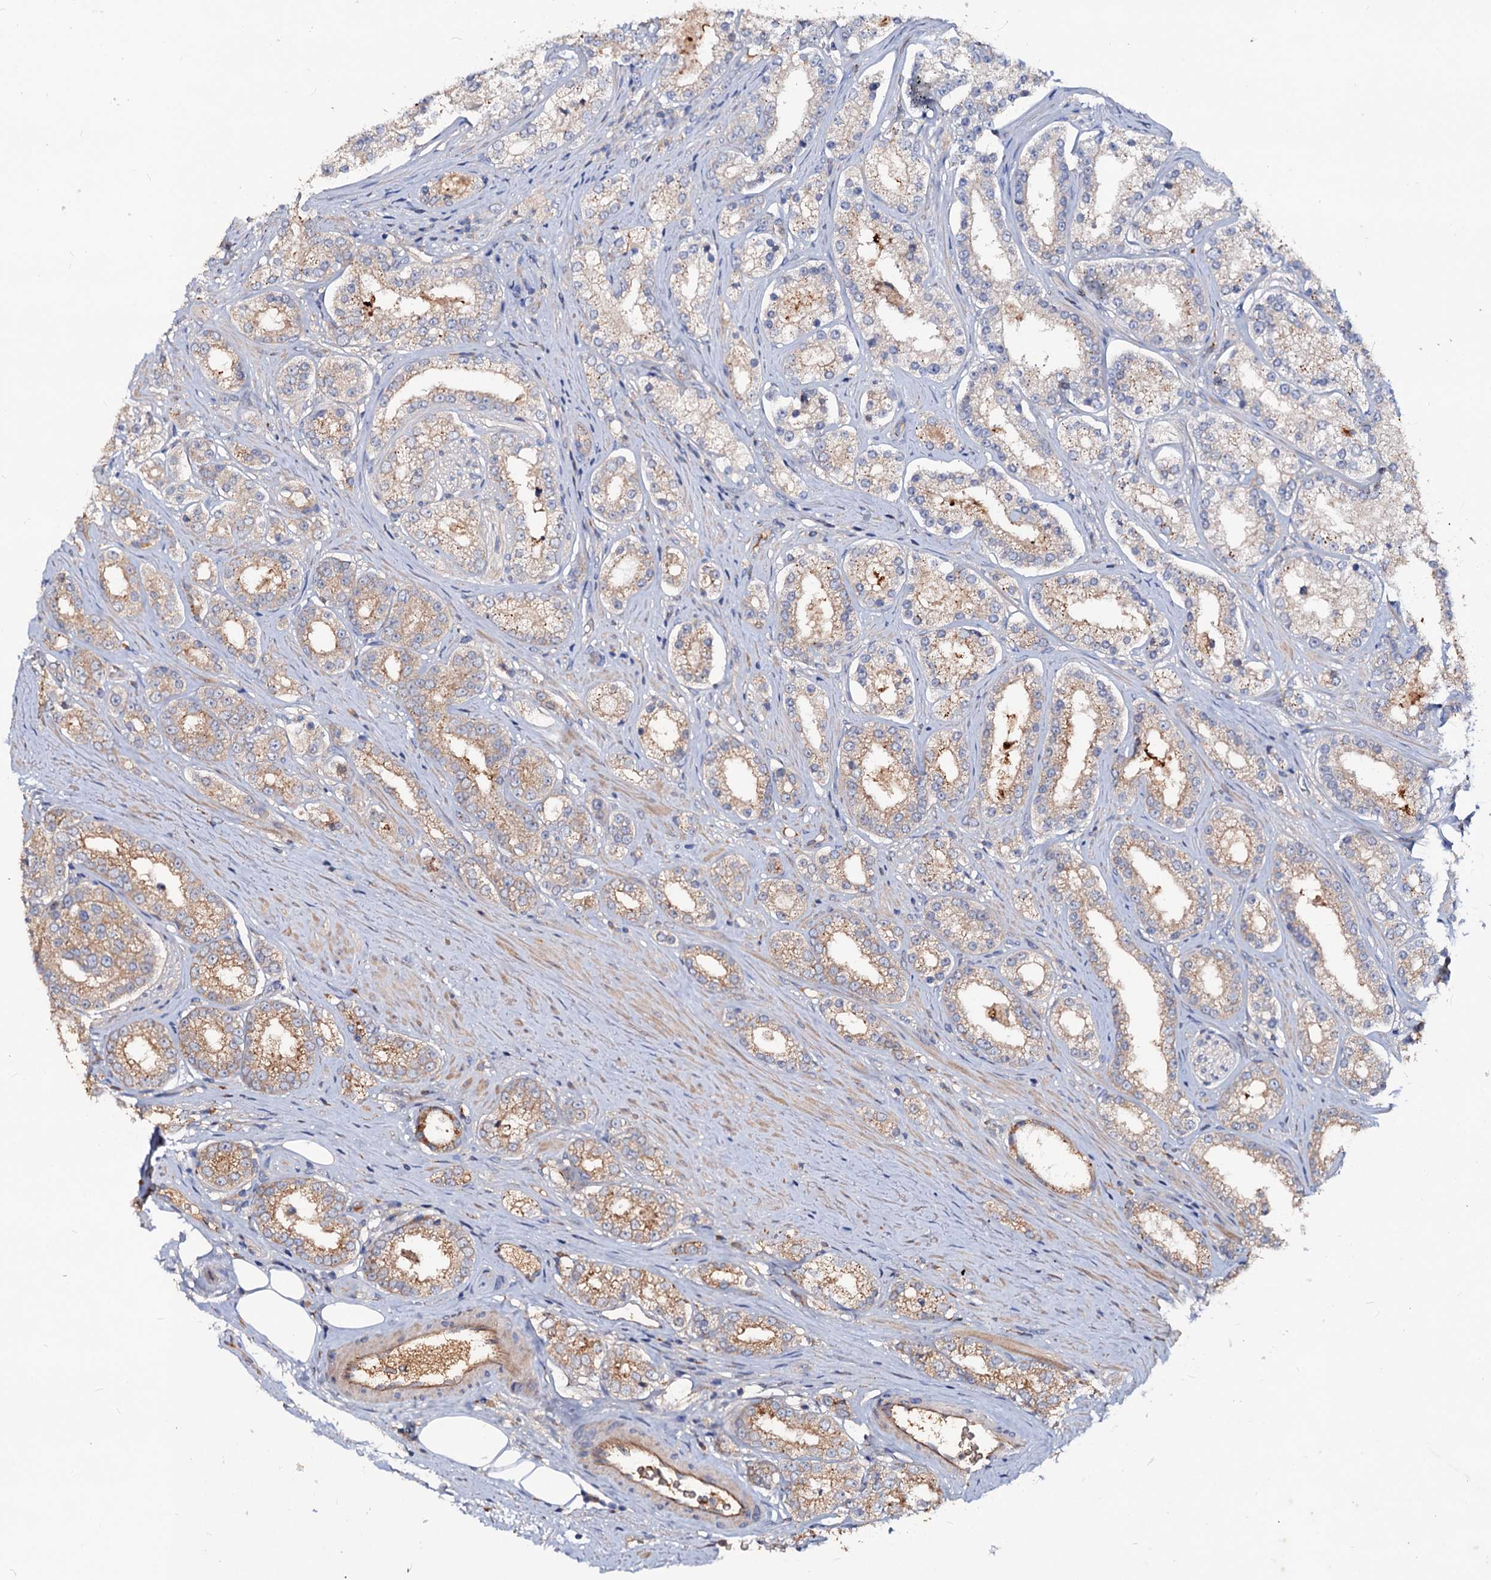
{"staining": {"intensity": "moderate", "quantity": "25%-75%", "location": "cytoplasmic/membranous"}, "tissue": "prostate cancer", "cell_type": "Tumor cells", "image_type": "cancer", "snomed": [{"axis": "morphology", "description": "Normal tissue, NOS"}, {"axis": "morphology", "description": "Adenocarcinoma, High grade"}, {"axis": "topography", "description": "Prostate"}], "caption": "The histopathology image shows a brown stain indicating the presence of a protein in the cytoplasmic/membranous of tumor cells in adenocarcinoma (high-grade) (prostate).", "gene": "ACY3", "patient": {"sex": "male", "age": 83}}